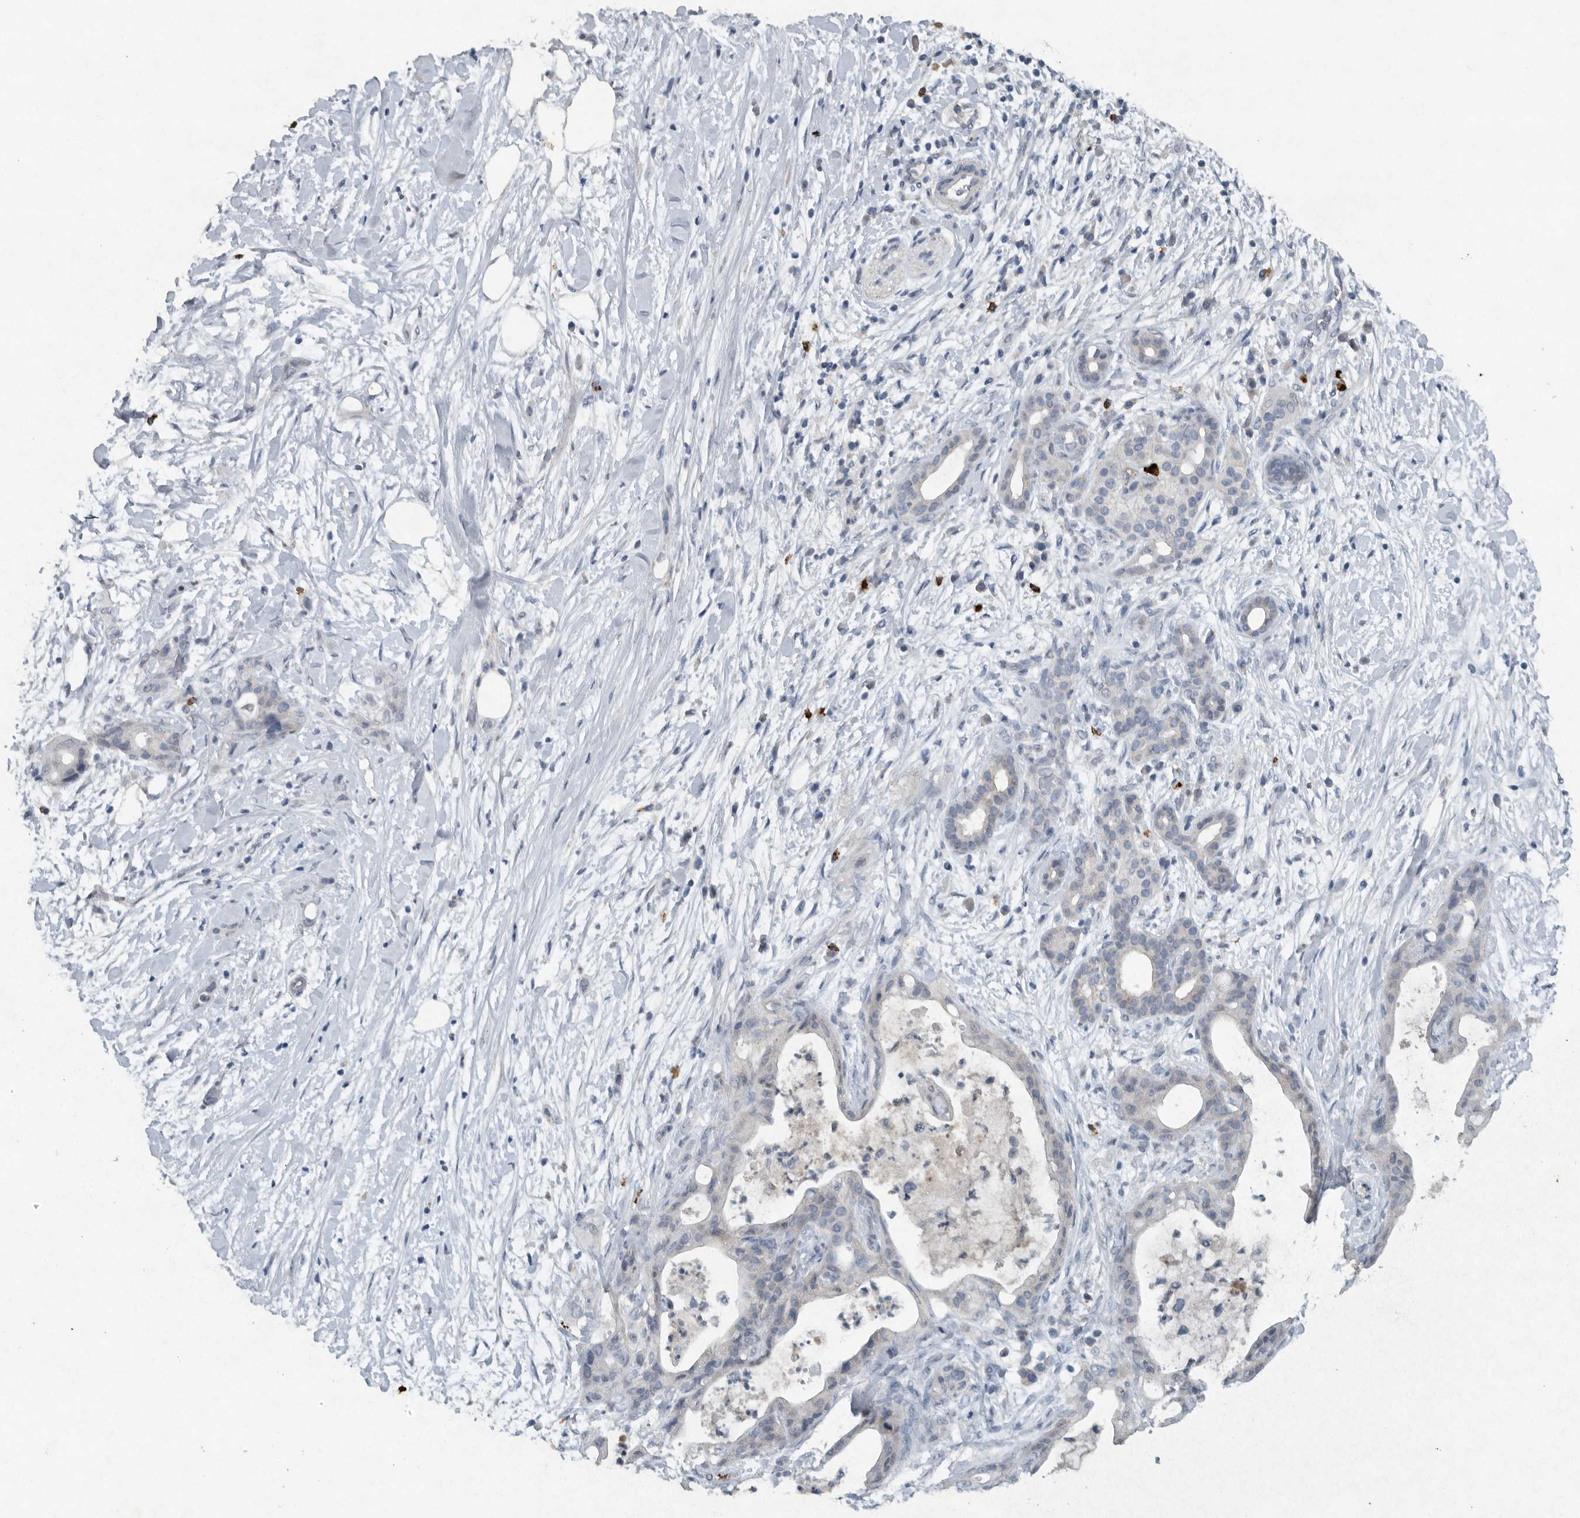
{"staining": {"intensity": "negative", "quantity": "none", "location": "none"}, "tissue": "pancreatic cancer", "cell_type": "Tumor cells", "image_type": "cancer", "snomed": [{"axis": "morphology", "description": "Adenocarcinoma, NOS"}, {"axis": "topography", "description": "Pancreas"}], "caption": "High power microscopy image of an immunohistochemistry image of pancreatic adenocarcinoma, revealing no significant positivity in tumor cells.", "gene": "IL20", "patient": {"sex": "male", "age": 58}}